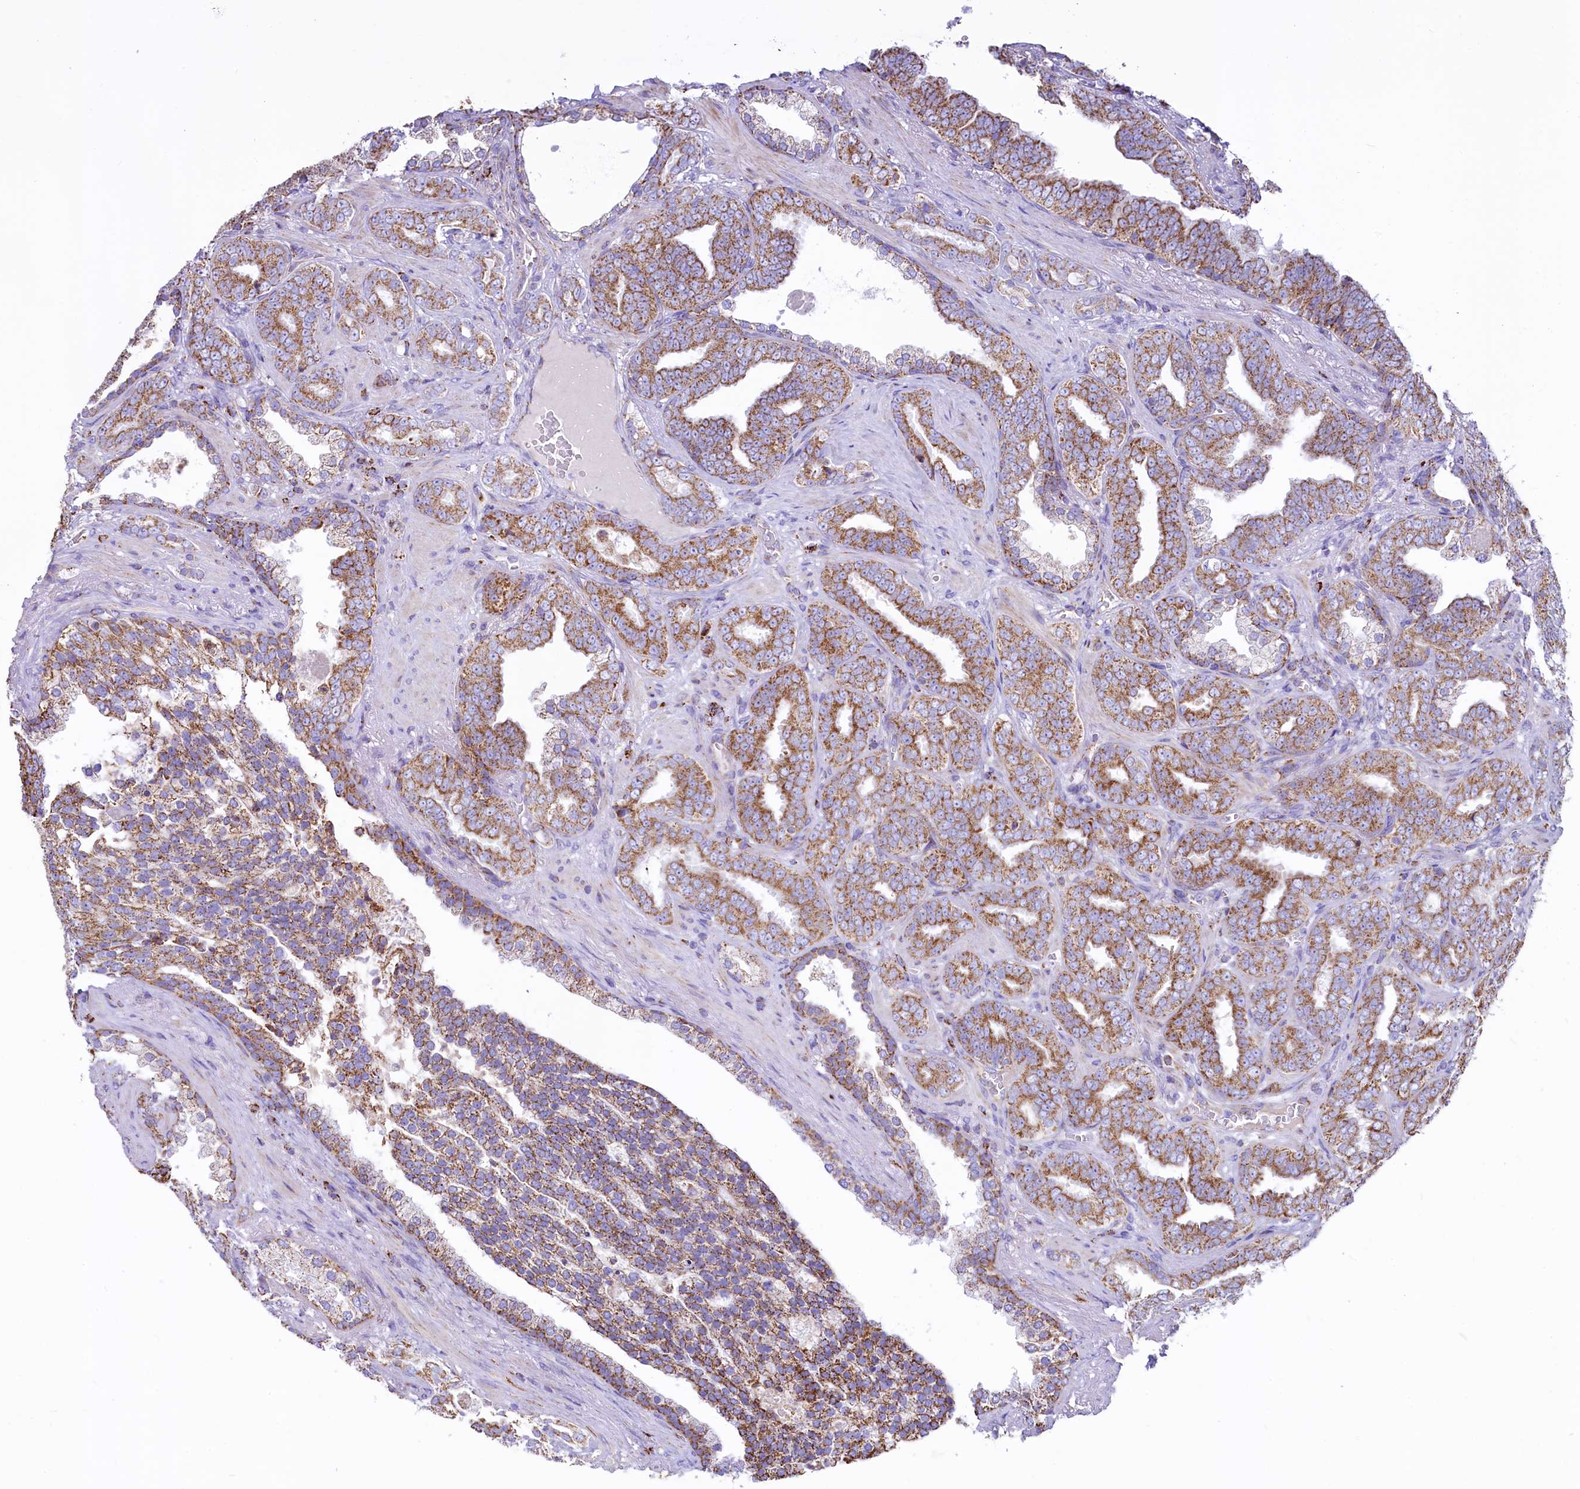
{"staining": {"intensity": "moderate", "quantity": ">75%", "location": "cytoplasmic/membranous"}, "tissue": "prostate cancer", "cell_type": "Tumor cells", "image_type": "cancer", "snomed": [{"axis": "morphology", "description": "Adenocarcinoma, High grade"}, {"axis": "topography", "description": "Prostate and seminal vesicle, NOS"}], "caption": "A photomicrograph showing moderate cytoplasmic/membranous staining in approximately >75% of tumor cells in prostate adenocarcinoma (high-grade), as visualized by brown immunohistochemical staining.", "gene": "IDH3A", "patient": {"sex": "male", "age": 67}}